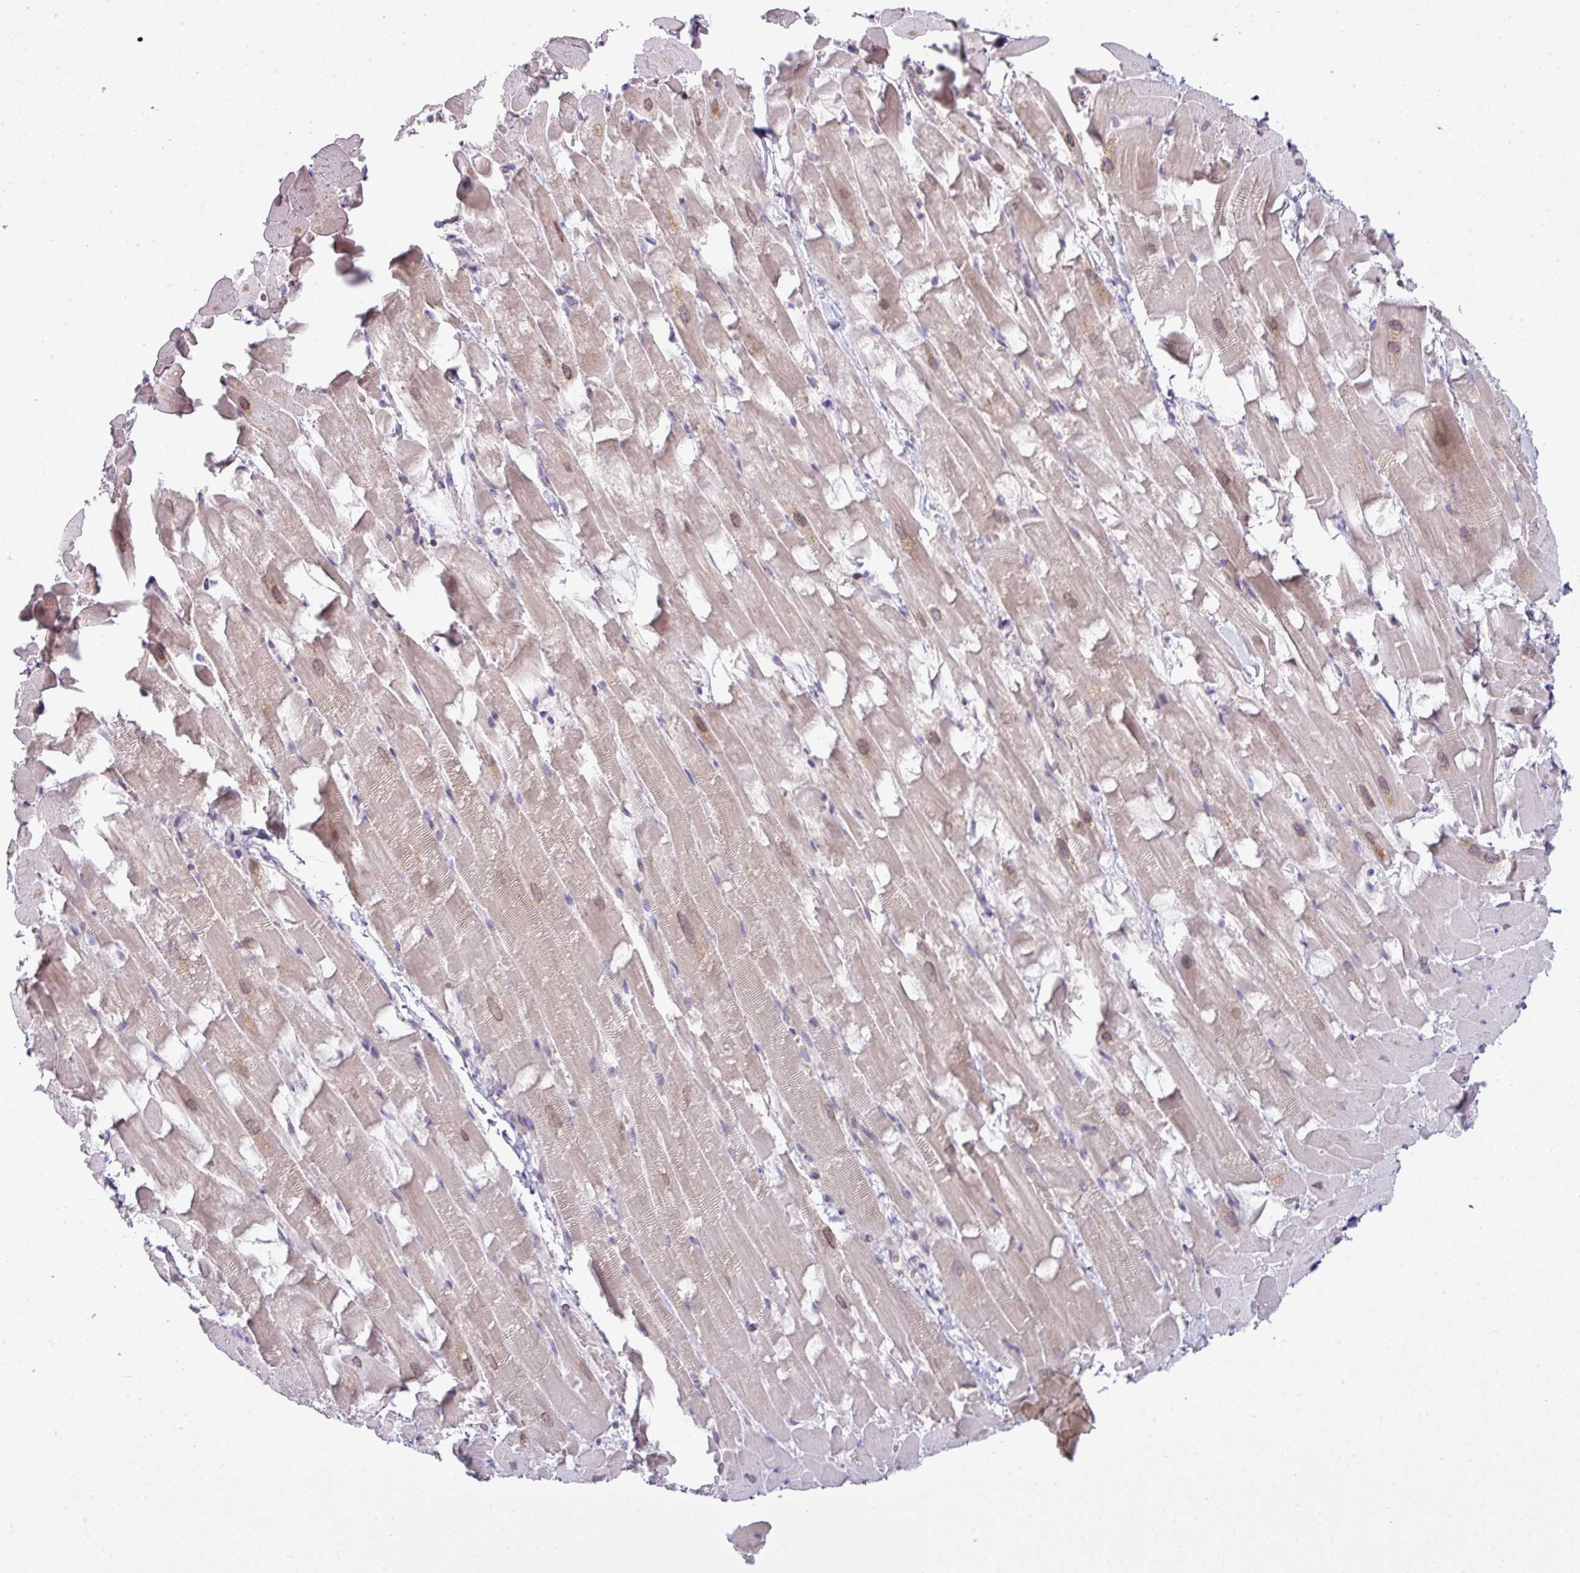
{"staining": {"intensity": "weak", "quantity": "<25%", "location": "cytoplasmic/membranous"}, "tissue": "heart muscle", "cell_type": "Cardiomyocytes", "image_type": "normal", "snomed": [{"axis": "morphology", "description": "Normal tissue, NOS"}, {"axis": "topography", "description": "Heart"}], "caption": "This is an IHC histopathology image of normal heart muscle. There is no positivity in cardiomyocytes.", "gene": "SLAMF6", "patient": {"sex": "male", "age": 37}}